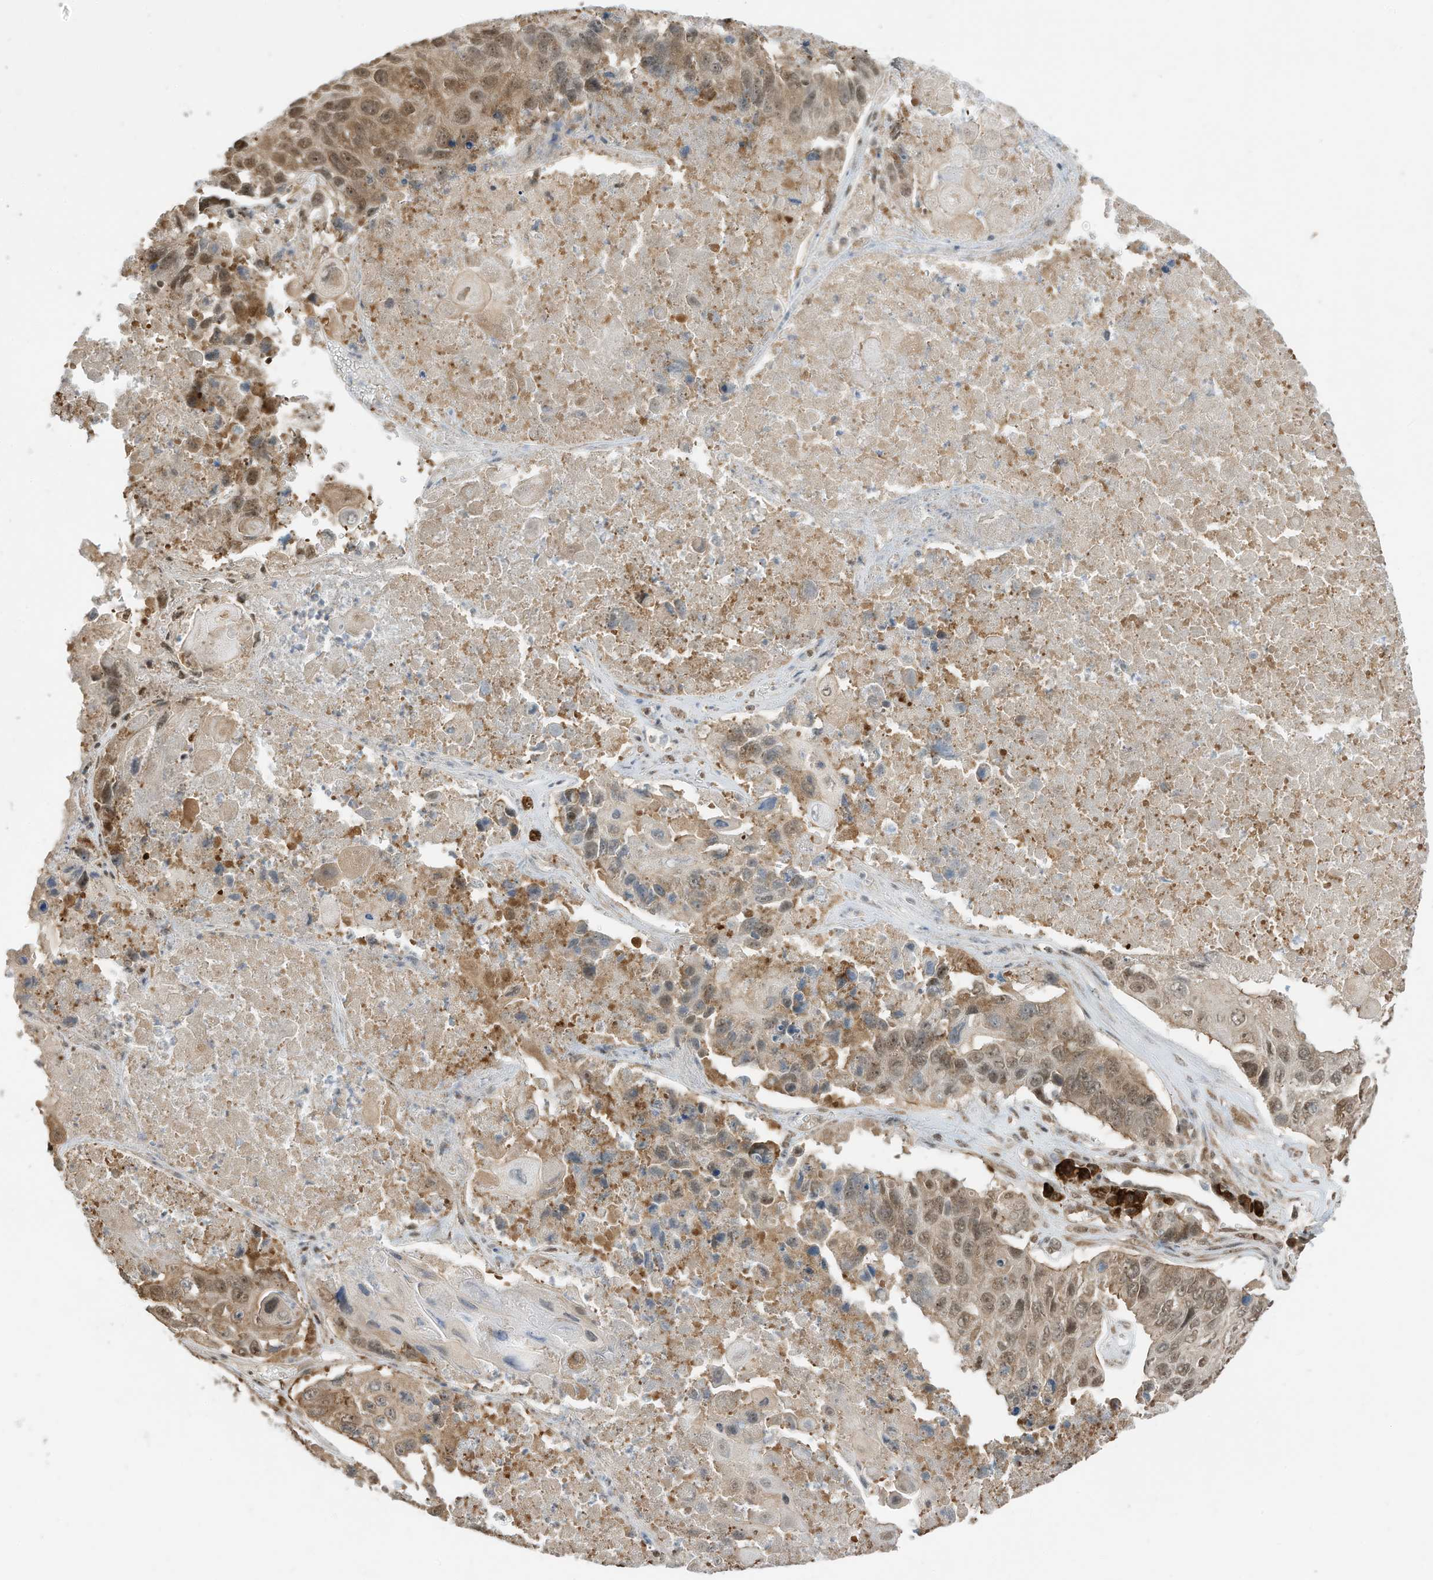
{"staining": {"intensity": "moderate", "quantity": ">75%", "location": "nuclear"}, "tissue": "lung cancer", "cell_type": "Tumor cells", "image_type": "cancer", "snomed": [{"axis": "morphology", "description": "Squamous cell carcinoma, NOS"}, {"axis": "topography", "description": "Lung"}], "caption": "Protein expression analysis of squamous cell carcinoma (lung) shows moderate nuclear positivity in approximately >75% of tumor cells. Nuclei are stained in blue.", "gene": "ZNF195", "patient": {"sex": "male", "age": 61}}